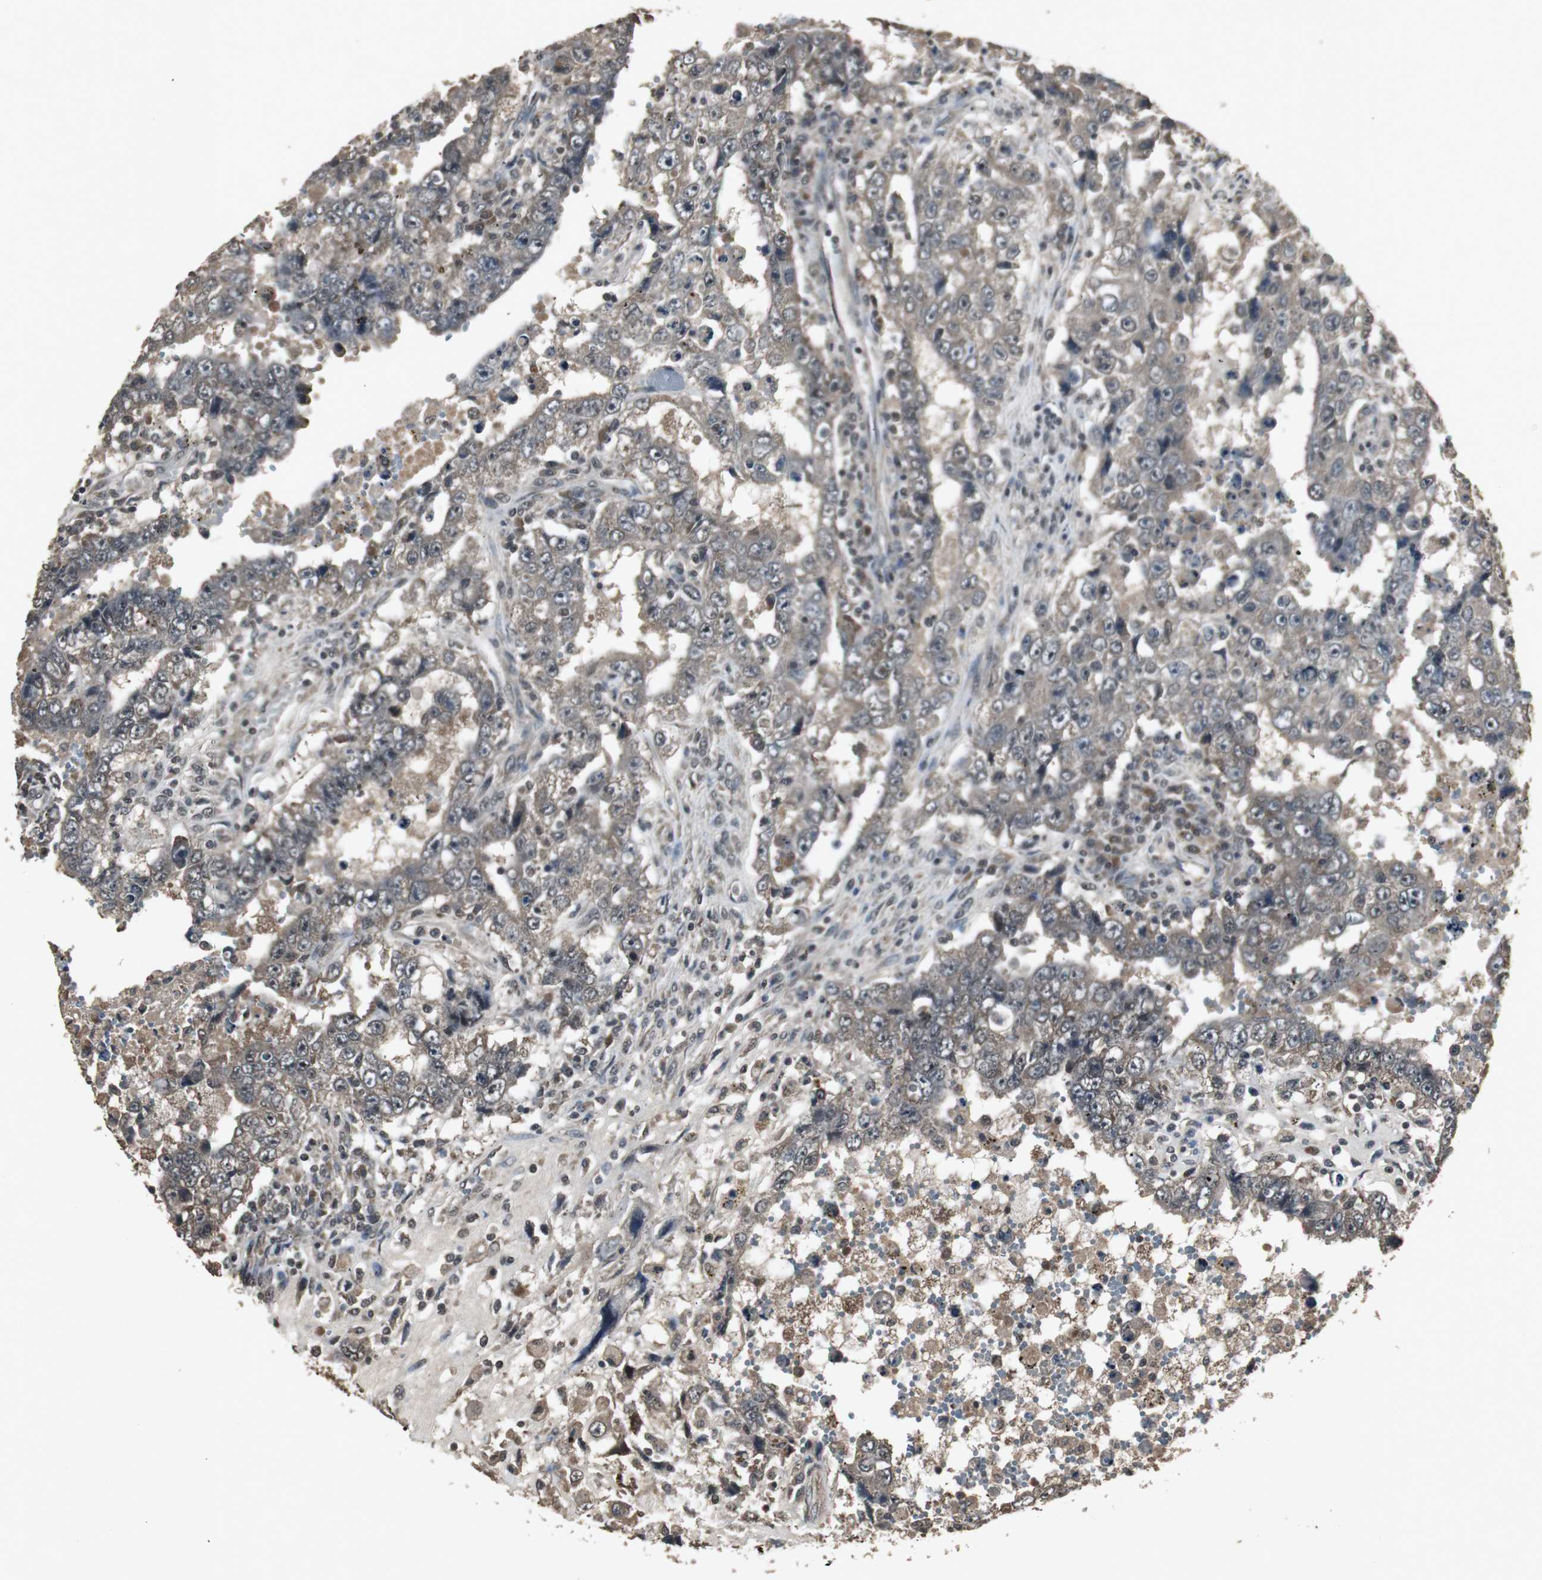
{"staining": {"intensity": "moderate", "quantity": ">75%", "location": "cytoplasmic/membranous"}, "tissue": "testis cancer", "cell_type": "Tumor cells", "image_type": "cancer", "snomed": [{"axis": "morphology", "description": "Carcinoma, Embryonal, NOS"}, {"axis": "topography", "description": "Testis"}], "caption": "IHC photomicrograph of neoplastic tissue: testis cancer stained using immunohistochemistry (IHC) exhibits medium levels of moderate protein expression localized specifically in the cytoplasmic/membranous of tumor cells, appearing as a cytoplasmic/membranous brown color.", "gene": "EMX1", "patient": {"sex": "male", "age": 26}}